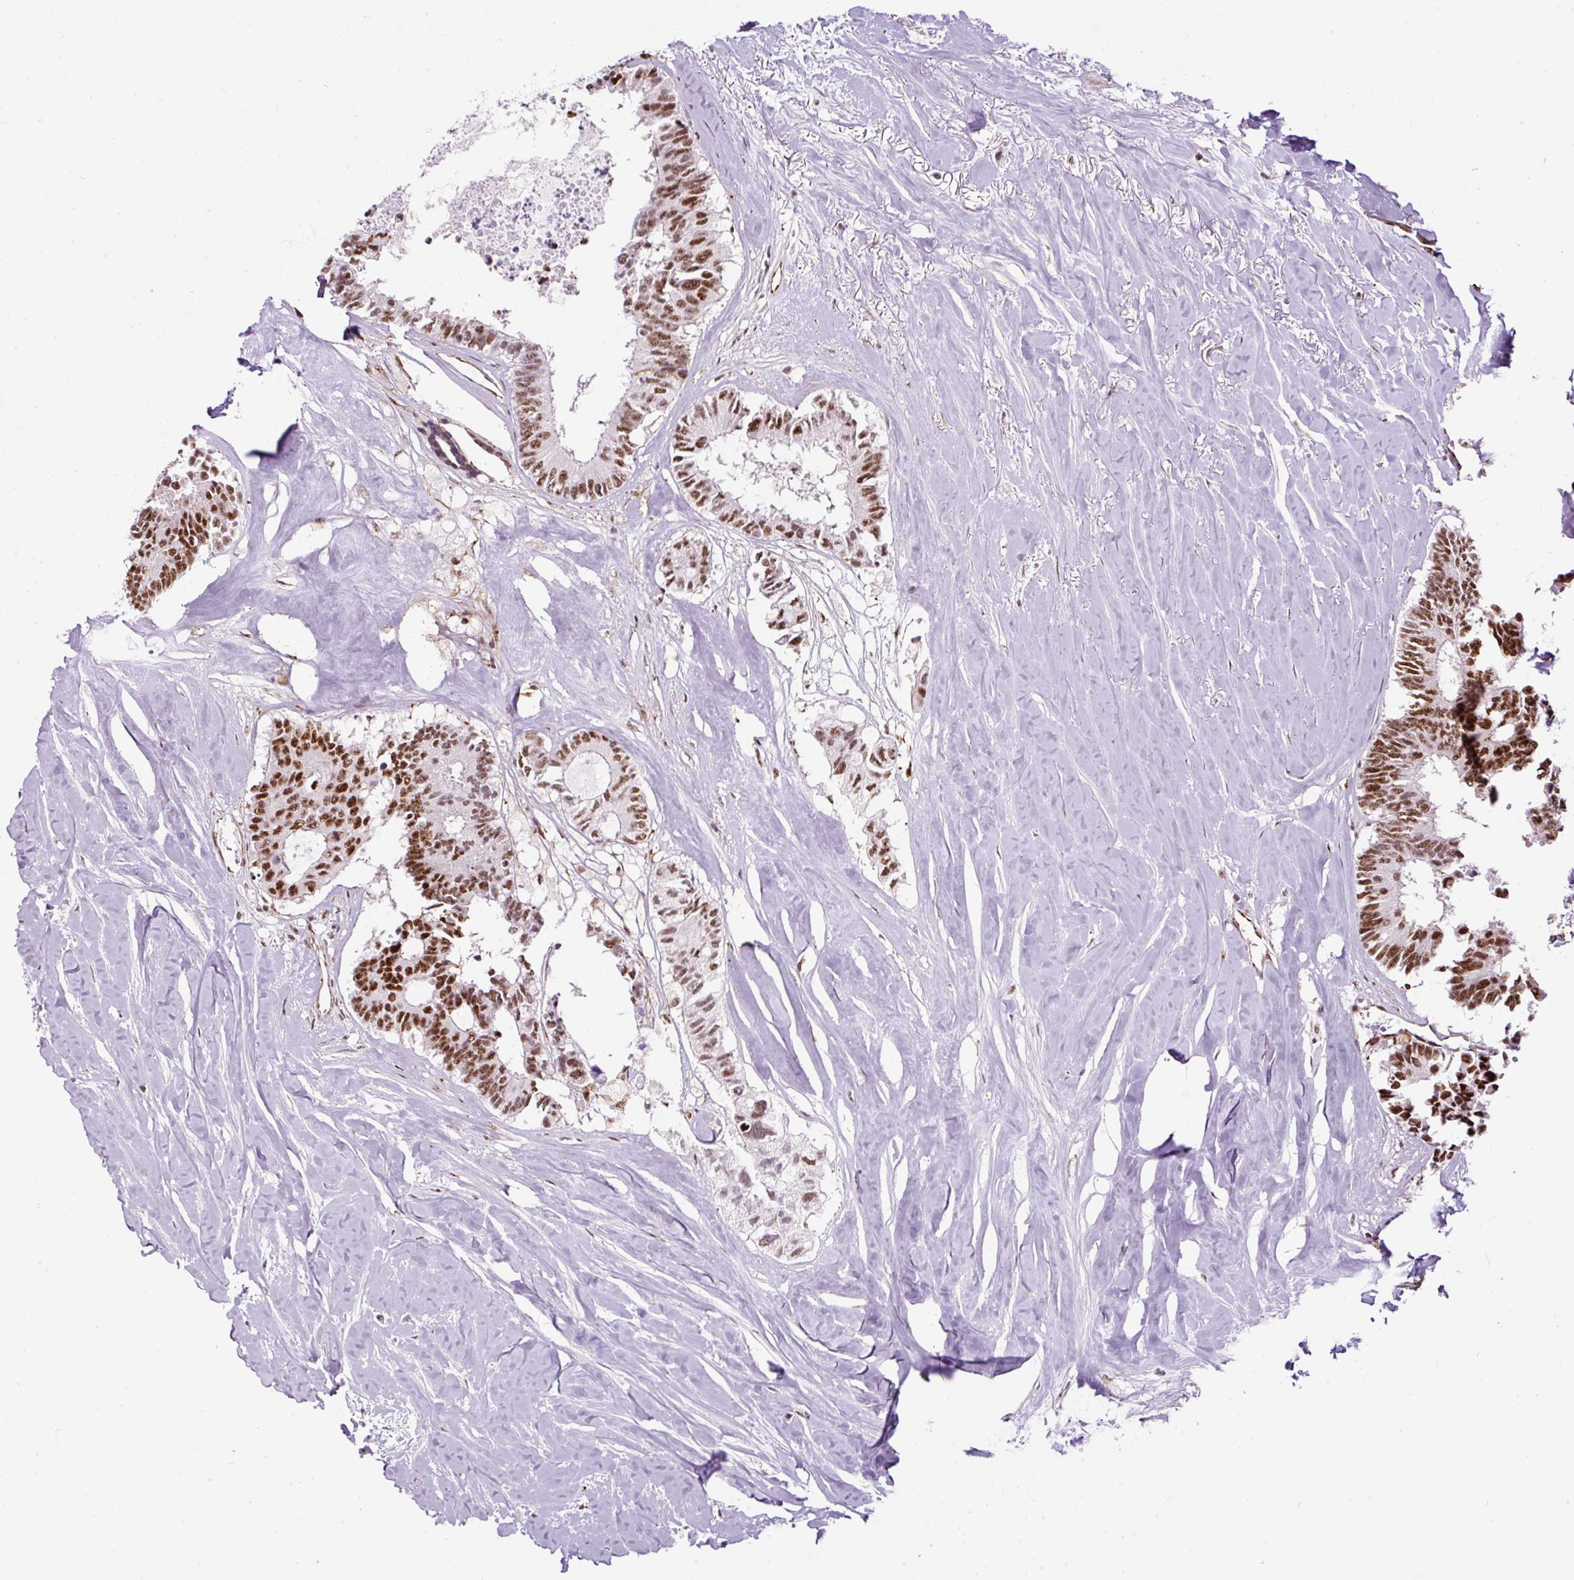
{"staining": {"intensity": "strong", "quantity": ">75%", "location": "nuclear"}, "tissue": "colorectal cancer", "cell_type": "Tumor cells", "image_type": "cancer", "snomed": [{"axis": "morphology", "description": "Adenocarcinoma, NOS"}, {"axis": "topography", "description": "Colon"}, {"axis": "topography", "description": "Rectum"}], "caption": "This is a photomicrograph of immunohistochemistry (IHC) staining of adenocarcinoma (colorectal), which shows strong expression in the nuclear of tumor cells.", "gene": "LUC7L2", "patient": {"sex": "male", "age": 57}}